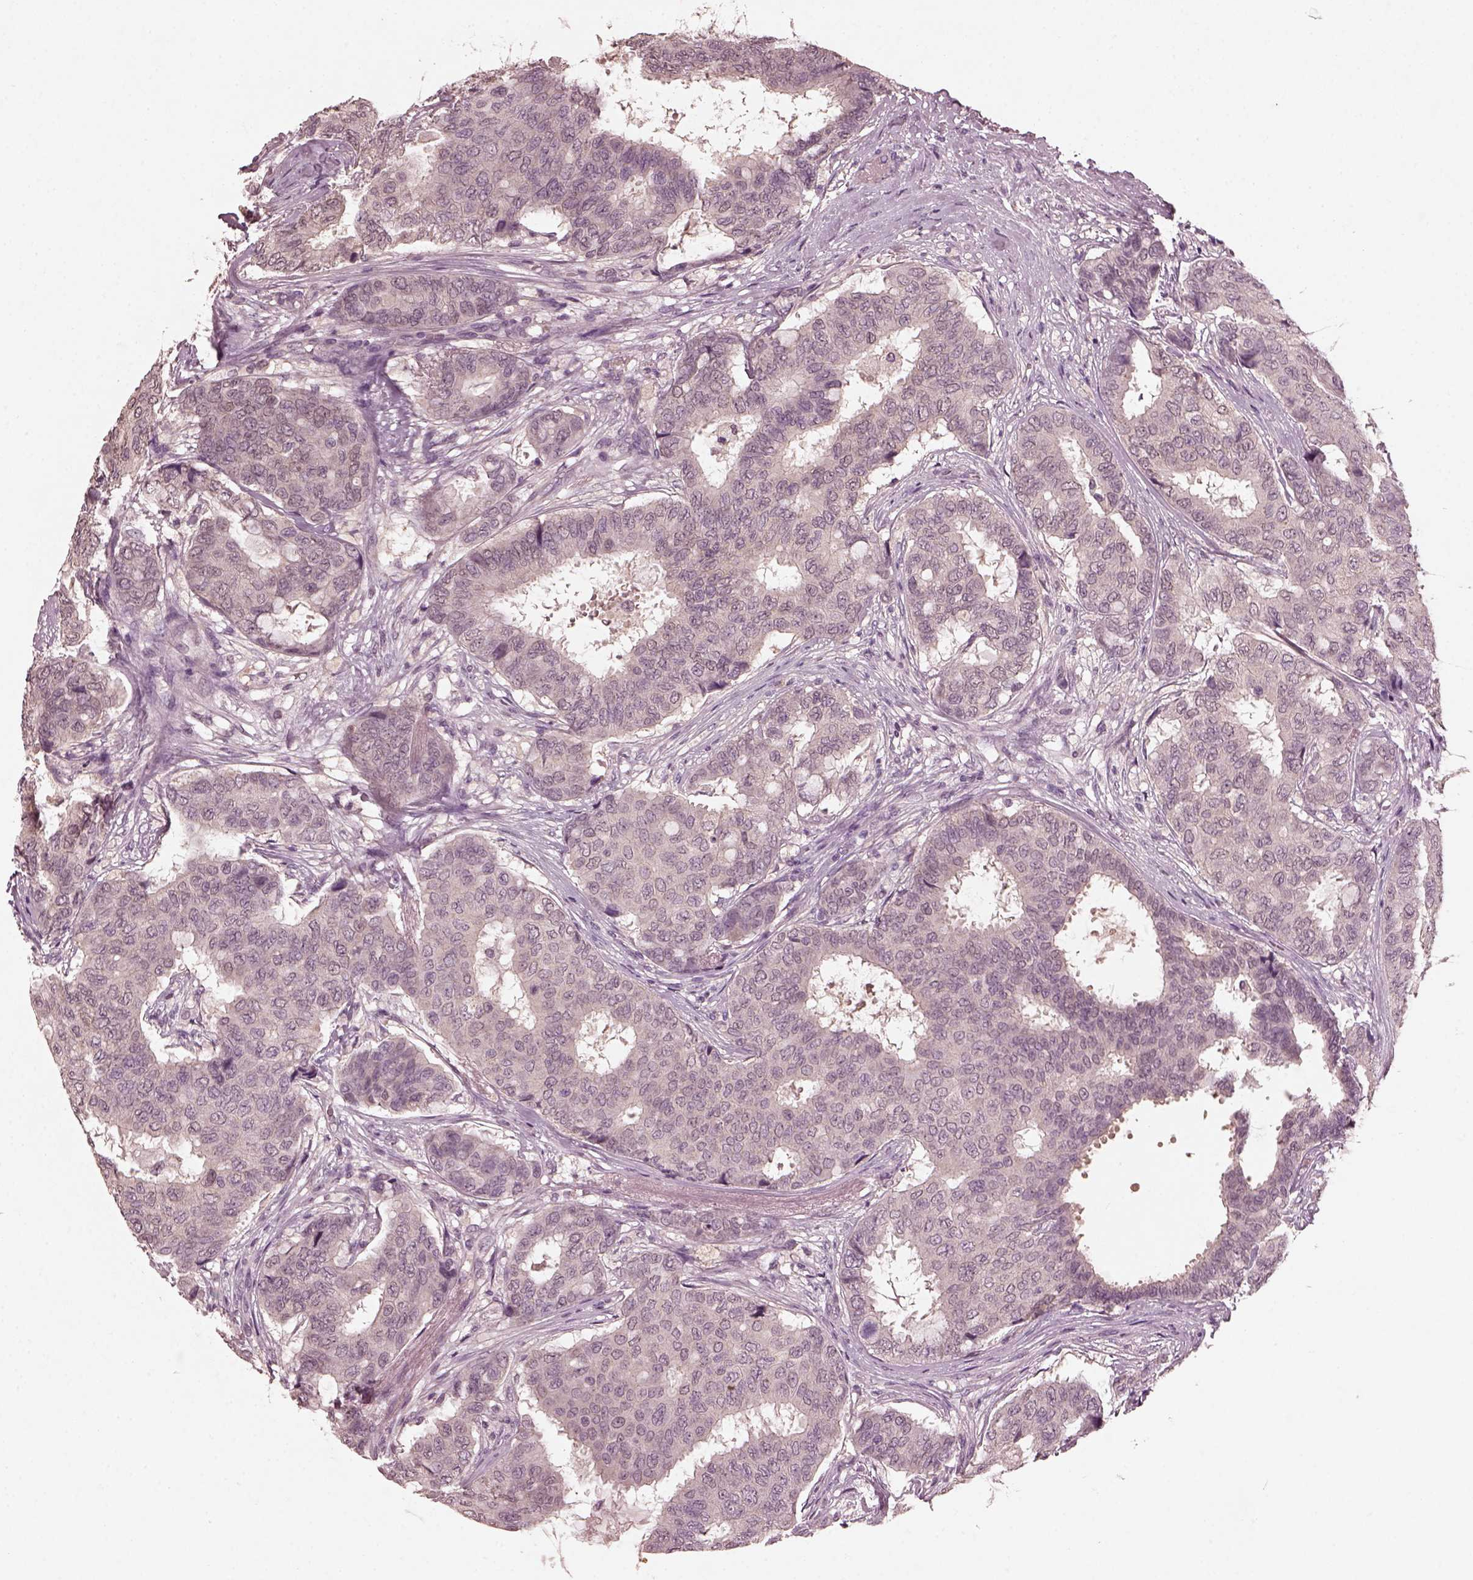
{"staining": {"intensity": "negative", "quantity": "none", "location": "none"}, "tissue": "breast cancer", "cell_type": "Tumor cells", "image_type": "cancer", "snomed": [{"axis": "morphology", "description": "Duct carcinoma"}, {"axis": "topography", "description": "Breast"}], "caption": "Histopathology image shows no protein staining in tumor cells of breast infiltrating ductal carcinoma tissue. The staining was performed using DAB (3,3'-diaminobenzidine) to visualize the protein expression in brown, while the nuclei were stained in blue with hematoxylin (Magnification: 20x).", "gene": "FRRS1L", "patient": {"sex": "female", "age": 75}}